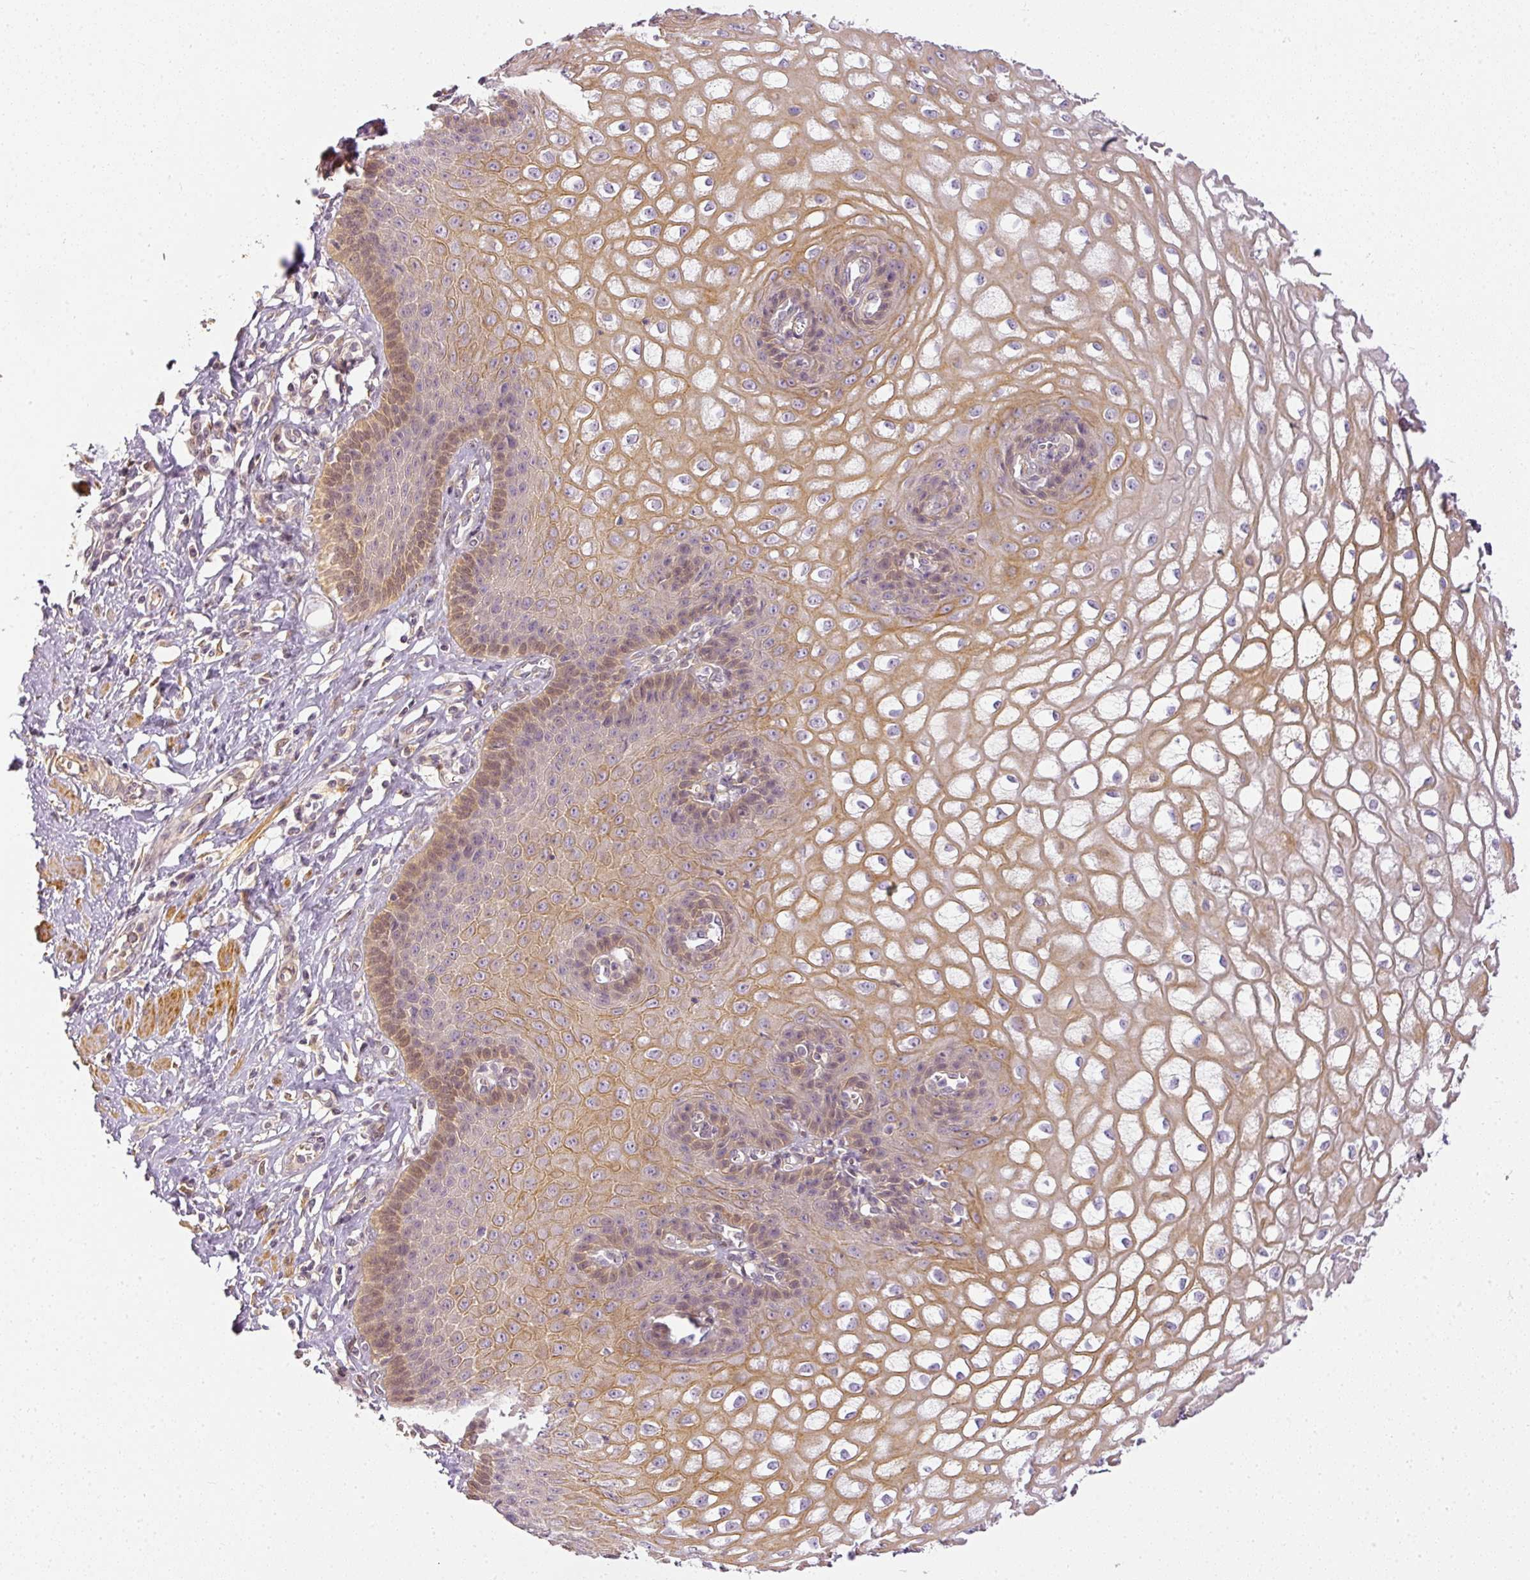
{"staining": {"intensity": "moderate", "quantity": ">75%", "location": "cytoplasmic/membranous"}, "tissue": "esophagus", "cell_type": "Squamous epithelial cells", "image_type": "normal", "snomed": [{"axis": "morphology", "description": "Normal tissue, NOS"}, {"axis": "topography", "description": "Esophagus"}], "caption": "Protein positivity by immunohistochemistry shows moderate cytoplasmic/membranous positivity in about >75% of squamous epithelial cells in benign esophagus.", "gene": "ADH5", "patient": {"sex": "male", "age": 67}}